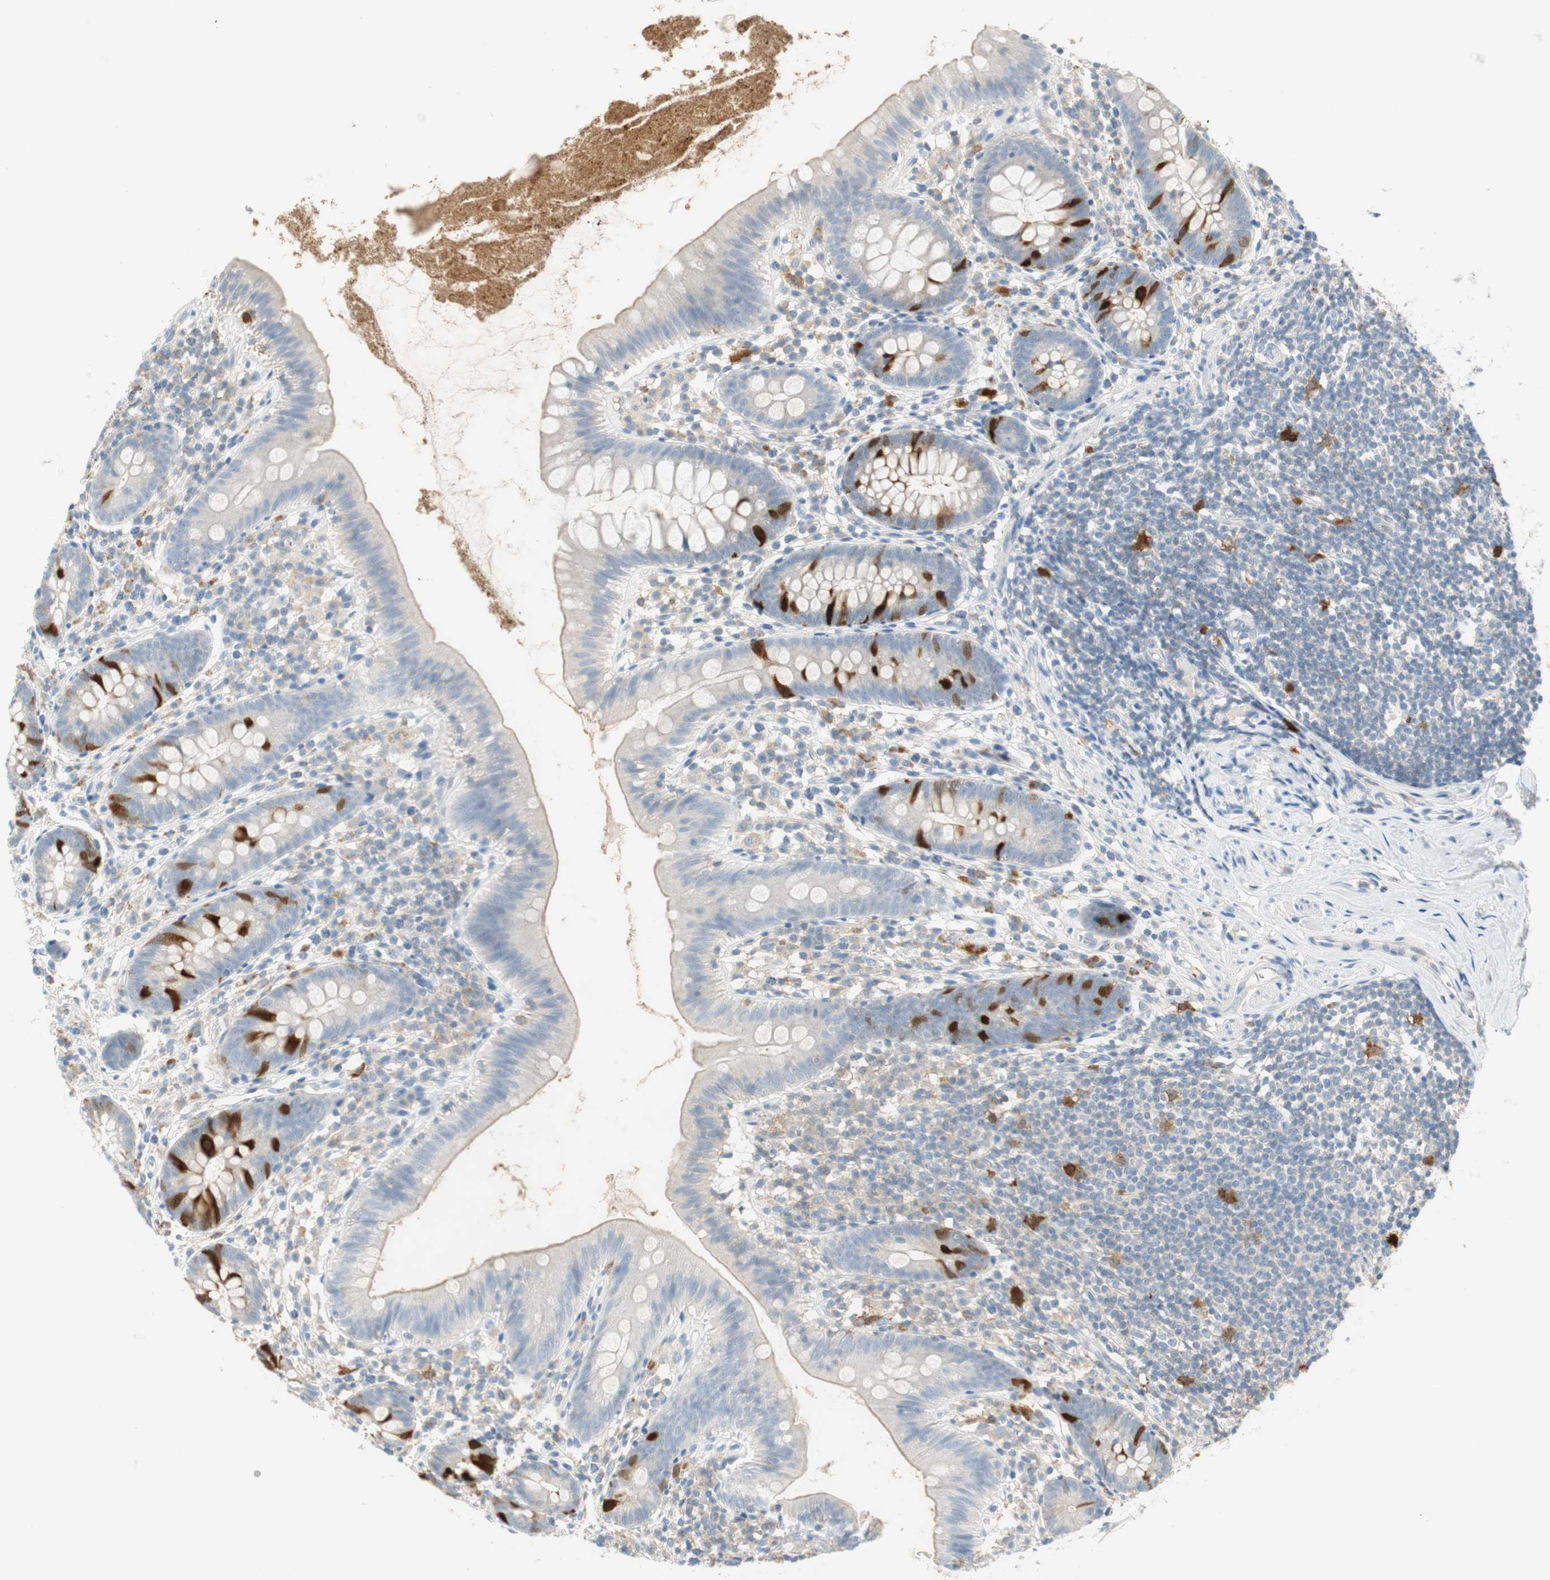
{"staining": {"intensity": "strong", "quantity": "<25%", "location": "cytoplasmic/membranous"}, "tissue": "appendix", "cell_type": "Glandular cells", "image_type": "normal", "snomed": [{"axis": "morphology", "description": "Normal tissue, NOS"}, {"axis": "topography", "description": "Appendix"}], "caption": "High-power microscopy captured an immunohistochemistry micrograph of unremarkable appendix, revealing strong cytoplasmic/membranous expression in about <25% of glandular cells. Using DAB (brown) and hematoxylin (blue) stains, captured at high magnification using brightfield microscopy.", "gene": "PTTG1", "patient": {"sex": "male", "age": 52}}